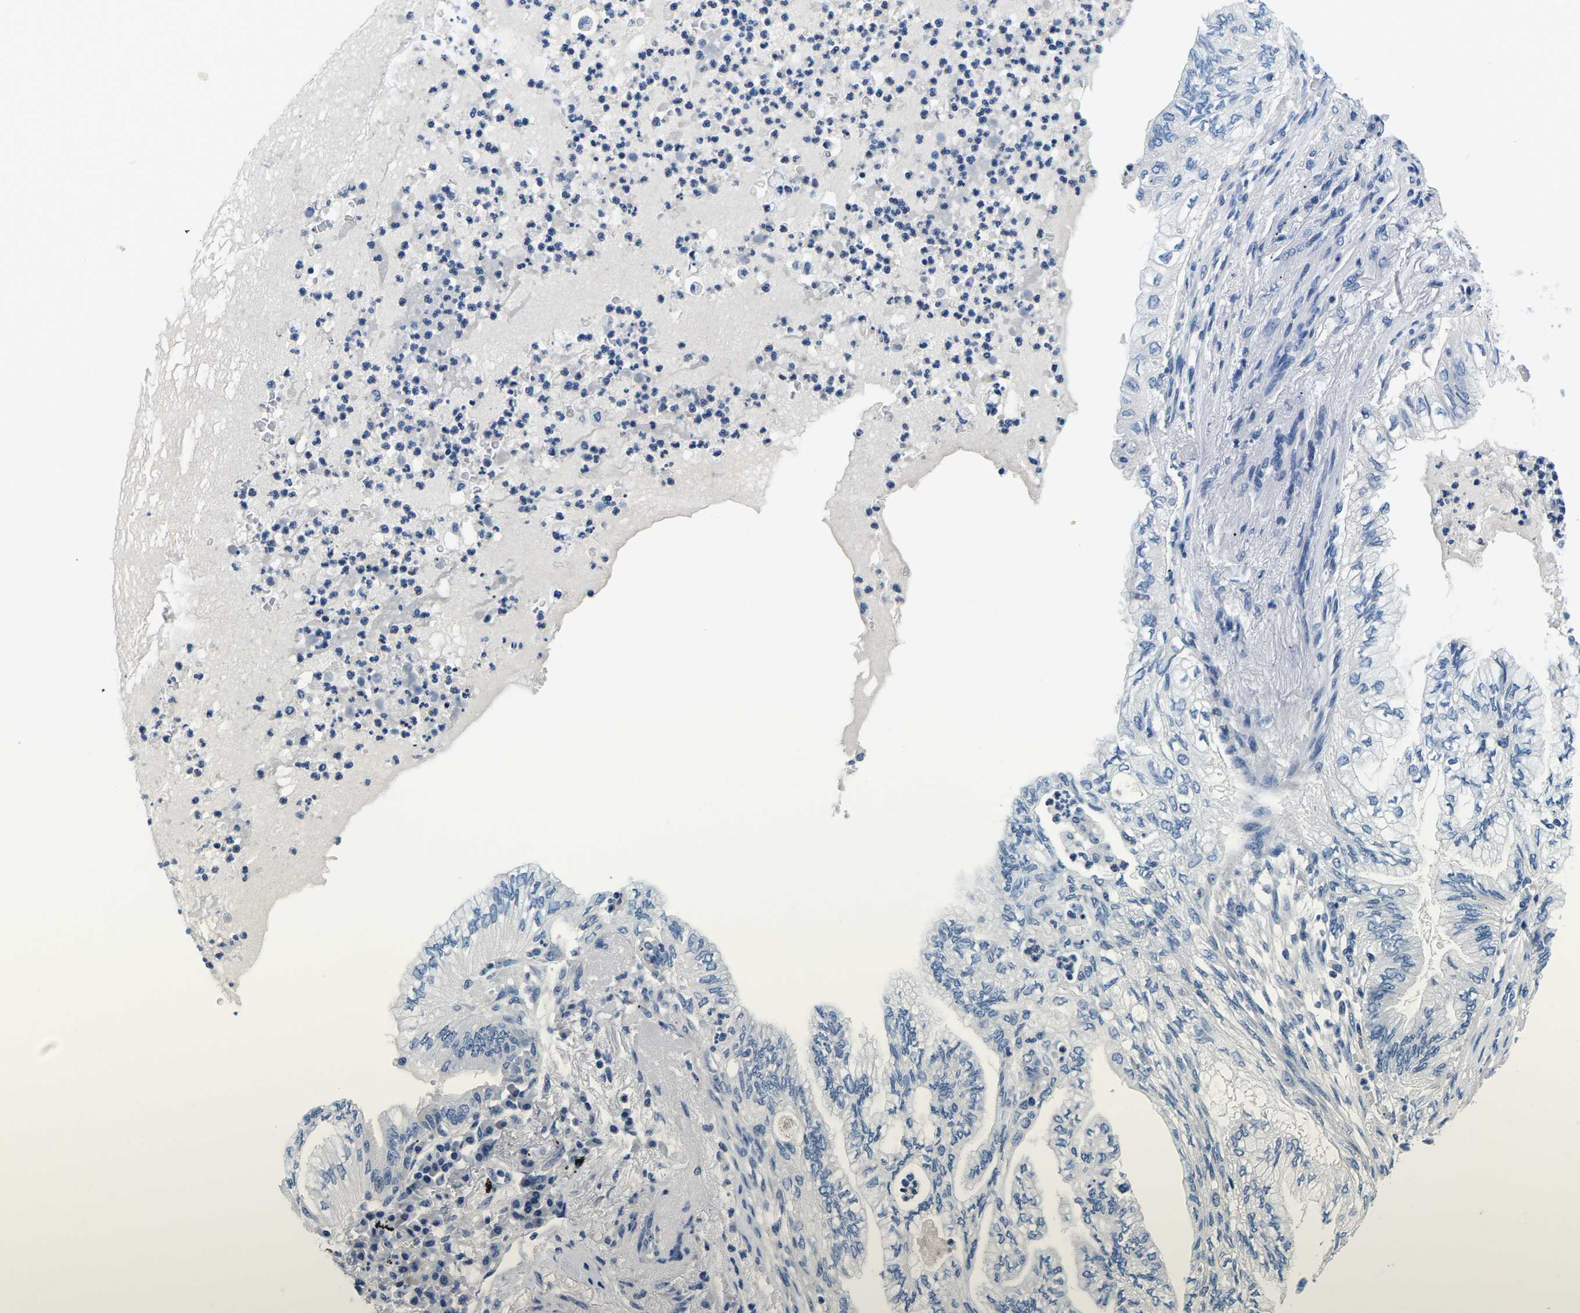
{"staining": {"intensity": "negative", "quantity": "none", "location": "none"}, "tissue": "lung cancer", "cell_type": "Tumor cells", "image_type": "cancer", "snomed": [{"axis": "morphology", "description": "Normal tissue, NOS"}, {"axis": "morphology", "description": "Adenocarcinoma, NOS"}, {"axis": "topography", "description": "Bronchus"}, {"axis": "topography", "description": "Lung"}], "caption": "Tumor cells are negative for brown protein staining in lung cancer (adenocarcinoma). Brightfield microscopy of immunohistochemistry stained with DAB (brown) and hematoxylin (blue), captured at high magnification.", "gene": "TSPAN2", "patient": {"sex": "female", "age": 70}}